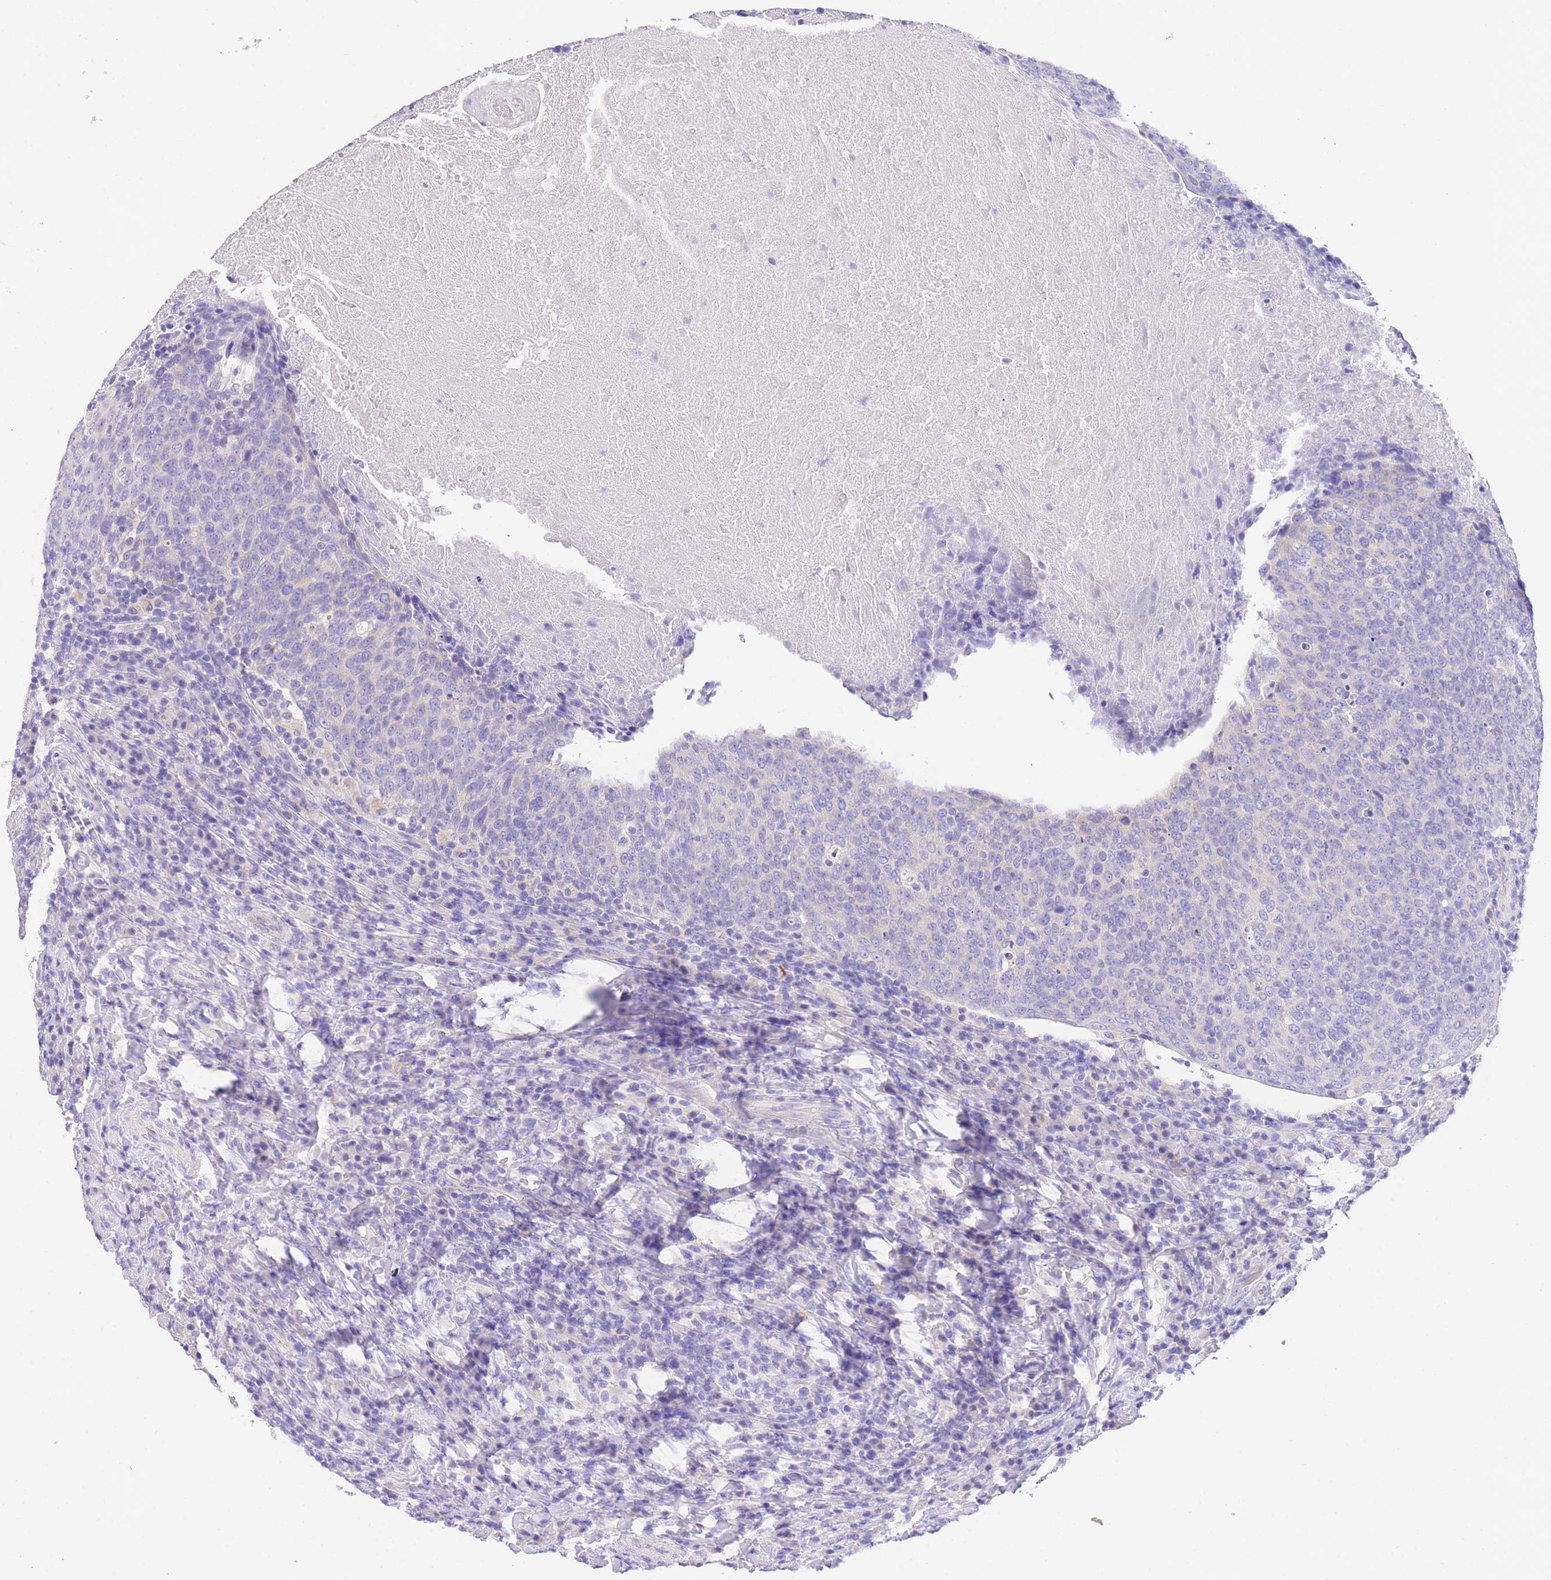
{"staining": {"intensity": "negative", "quantity": "none", "location": "none"}, "tissue": "head and neck cancer", "cell_type": "Tumor cells", "image_type": "cancer", "snomed": [{"axis": "morphology", "description": "Squamous cell carcinoma, NOS"}, {"axis": "morphology", "description": "Squamous cell carcinoma, metastatic, NOS"}, {"axis": "topography", "description": "Lymph node"}, {"axis": "topography", "description": "Head-Neck"}], "caption": "Human head and neck cancer (metastatic squamous cell carcinoma) stained for a protein using immunohistochemistry (IHC) demonstrates no staining in tumor cells.", "gene": "EPN2", "patient": {"sex": "male", "age": 62}}